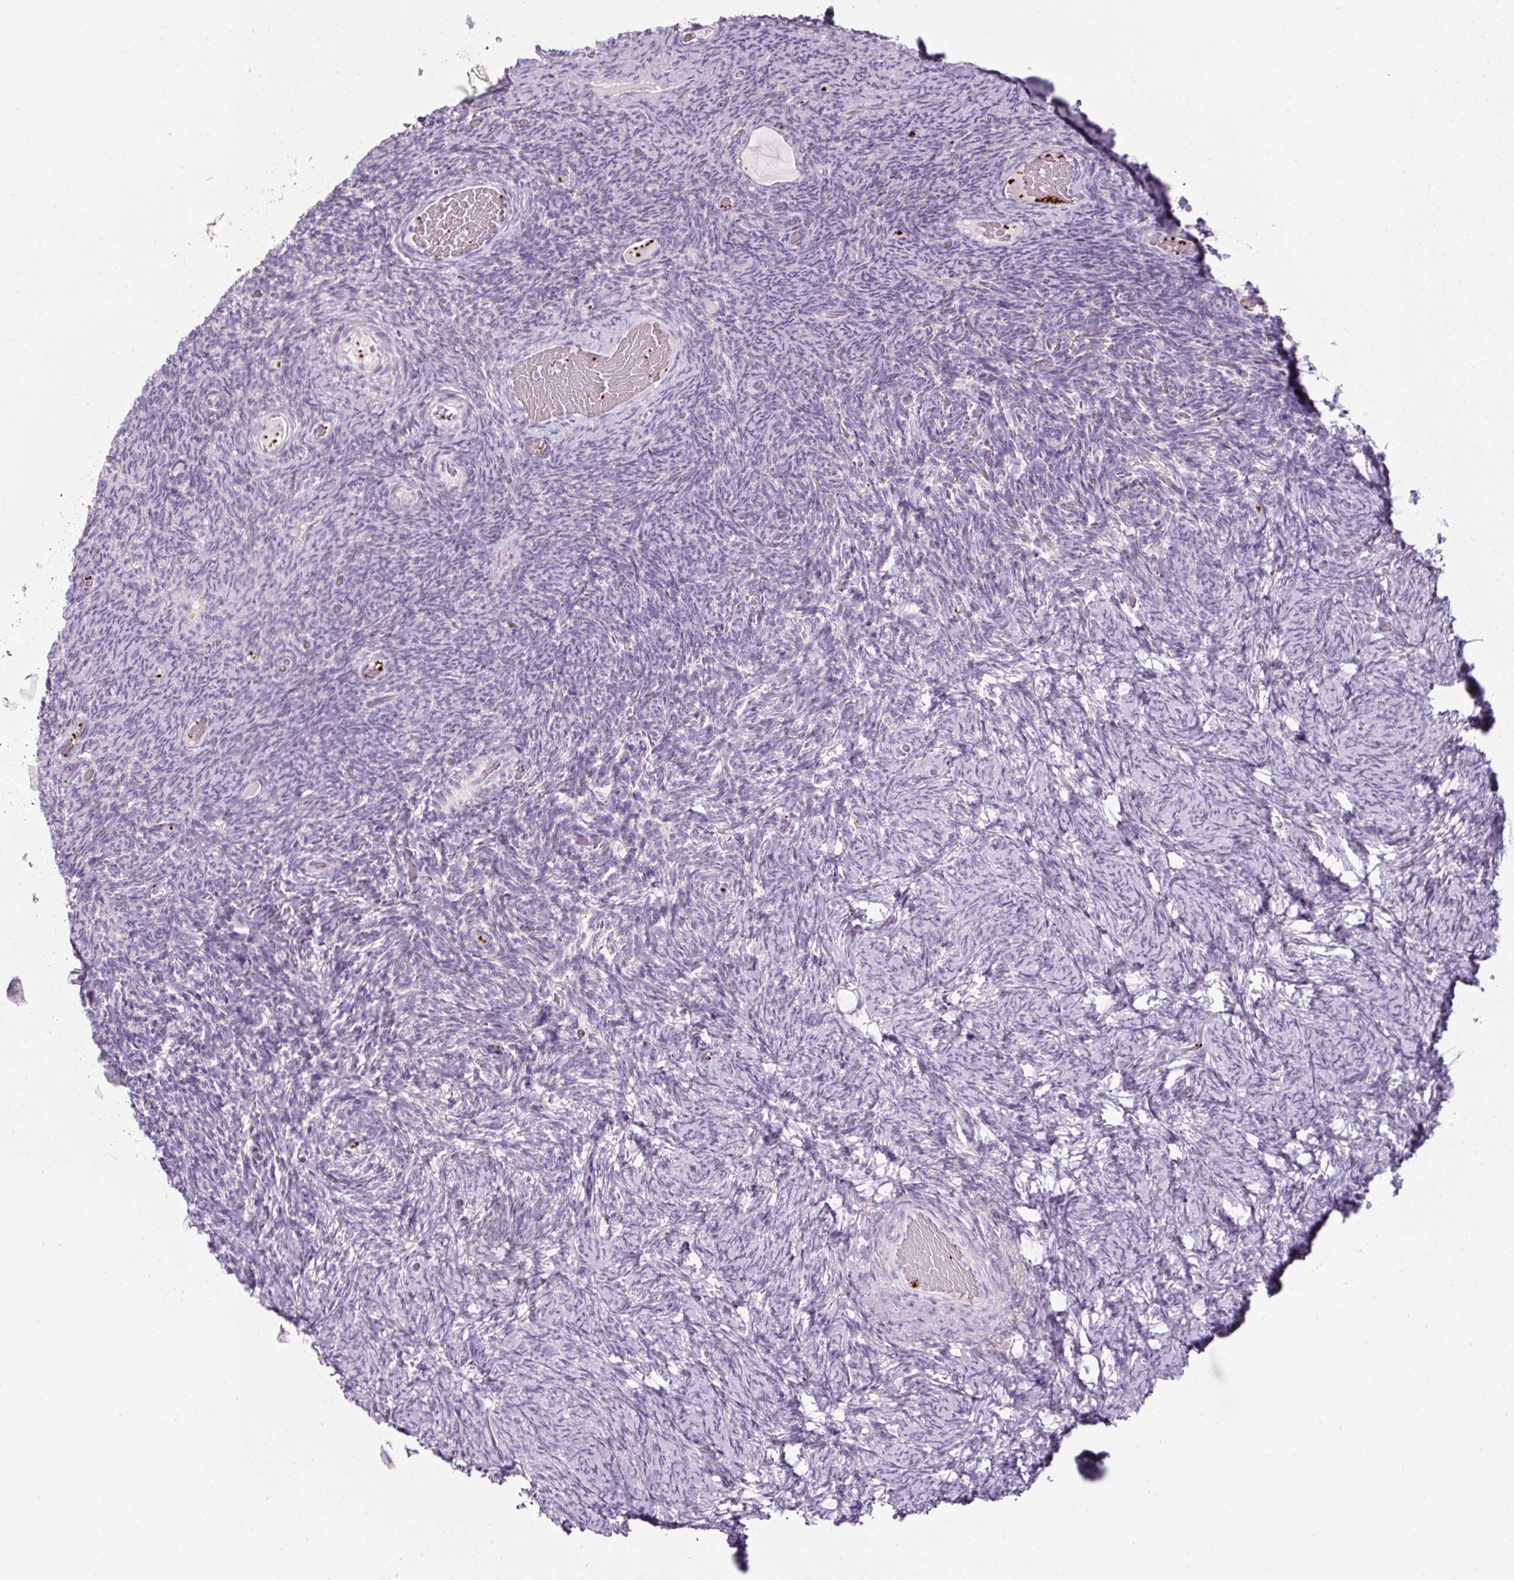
{"staining": {"intensity": "negative", "quantity": "none", "location": "none"}, "tissue": "ovary", "cell_type": "Ovarian stroma cells", "image_type": "normal", "snomed": [{"axis": "morphology", "description": "Normal tissue, NOS"}, {"axis": "topography", "description": "Ovary"}], "caption": "Ovary stained for a protein using immunohistochemistry (IHC) displays no expression ovarian stroma cells.", "gene": "ENSG00000288796", "patient": {"sex": "female", "age": 34}}